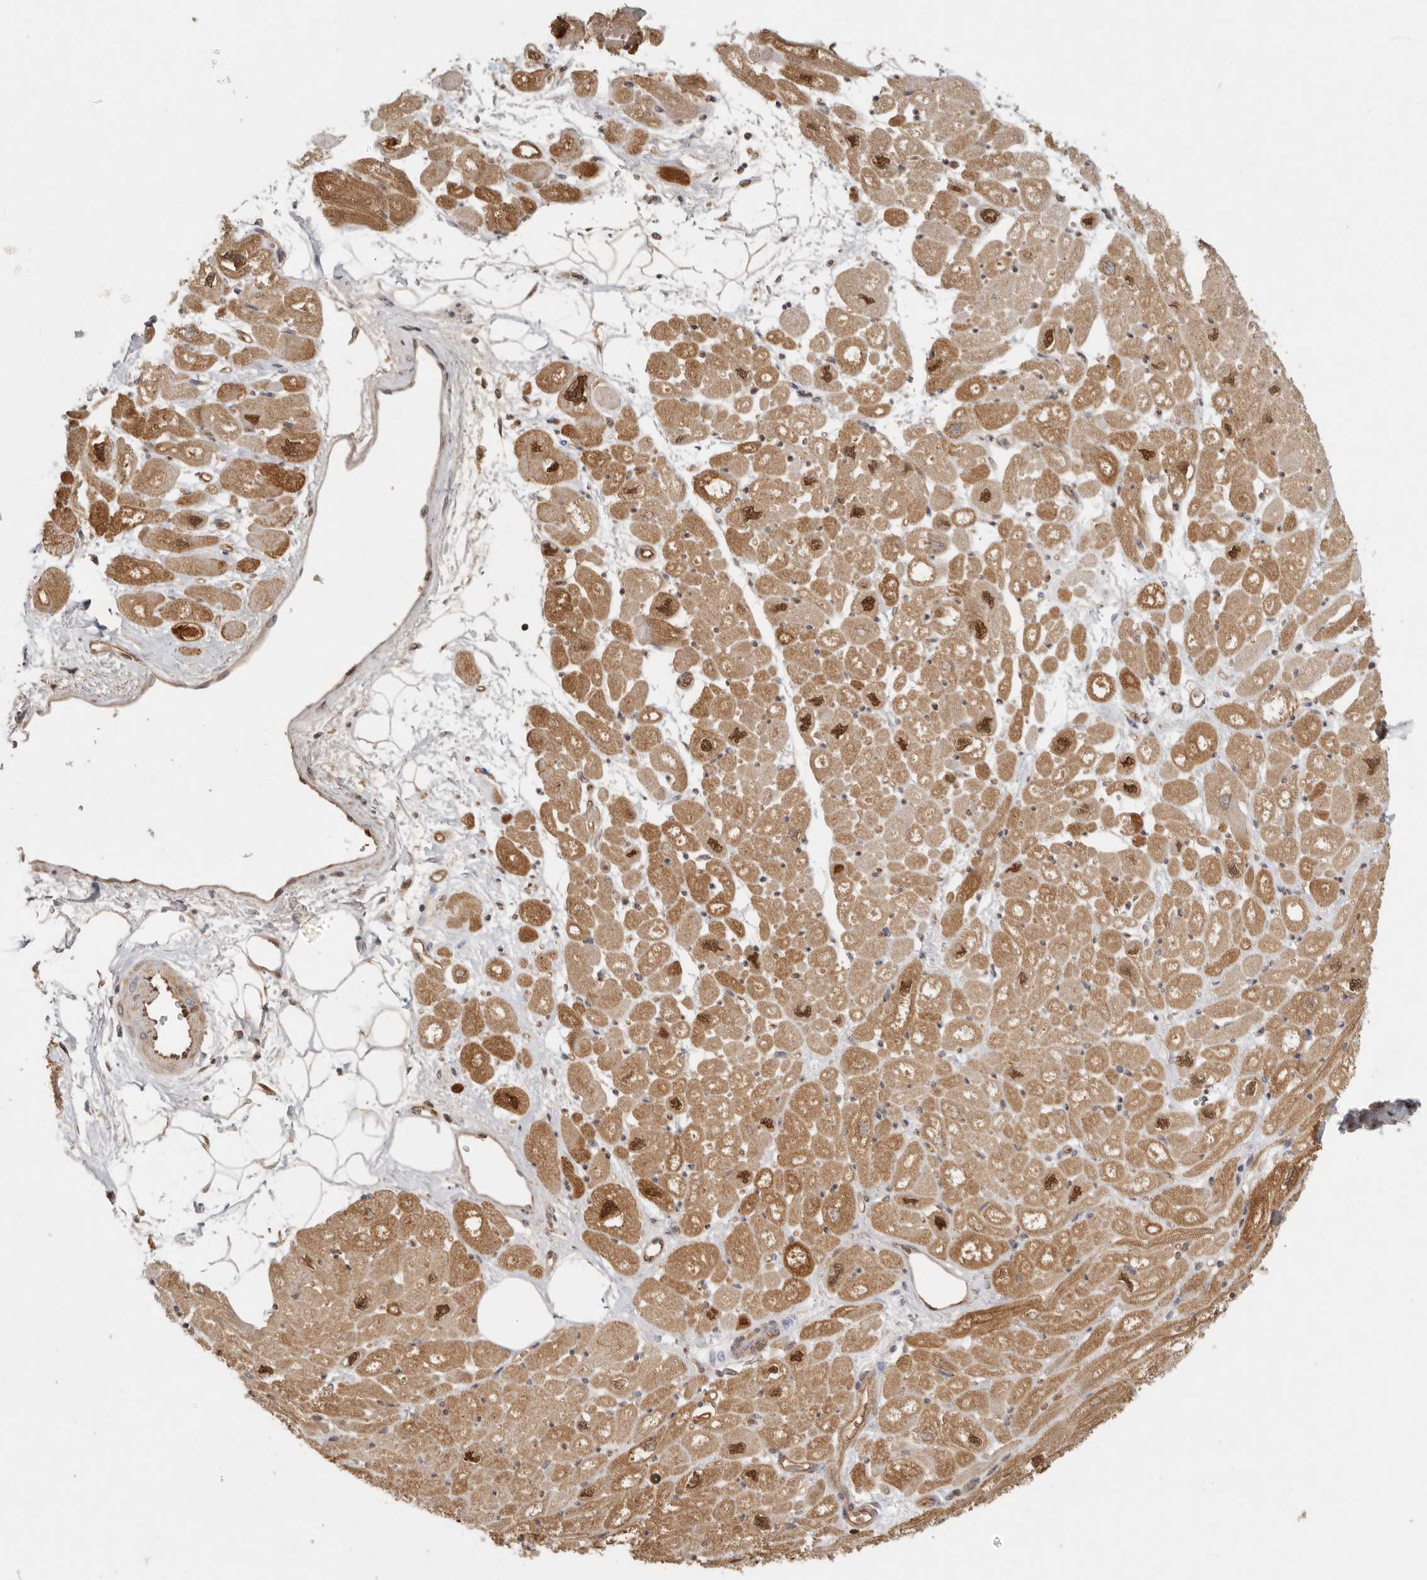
{"staining": {"intensity": "moderate", "quantity": "25%-75%", "location": "cytoplasmic/membranous,nuclear"}, "tissue": "heart muscle", "cell_type": "Cardiomyocytes", "image_type": "normal", "snomed": [{"axis": "morphology", "description": "Normal tissue, NOS"}, {"axis": "topography", "description": "Heart"}], "caption": "Immunohistochemical staining of unremarkable heart muscle displays moderate cytoplasmic/membranous,nuclear protein expression in approximately 25%-75% of cardiomyocytes.", "gene": "PSMA5", "patient": {"sex": "male", "age": 50}}